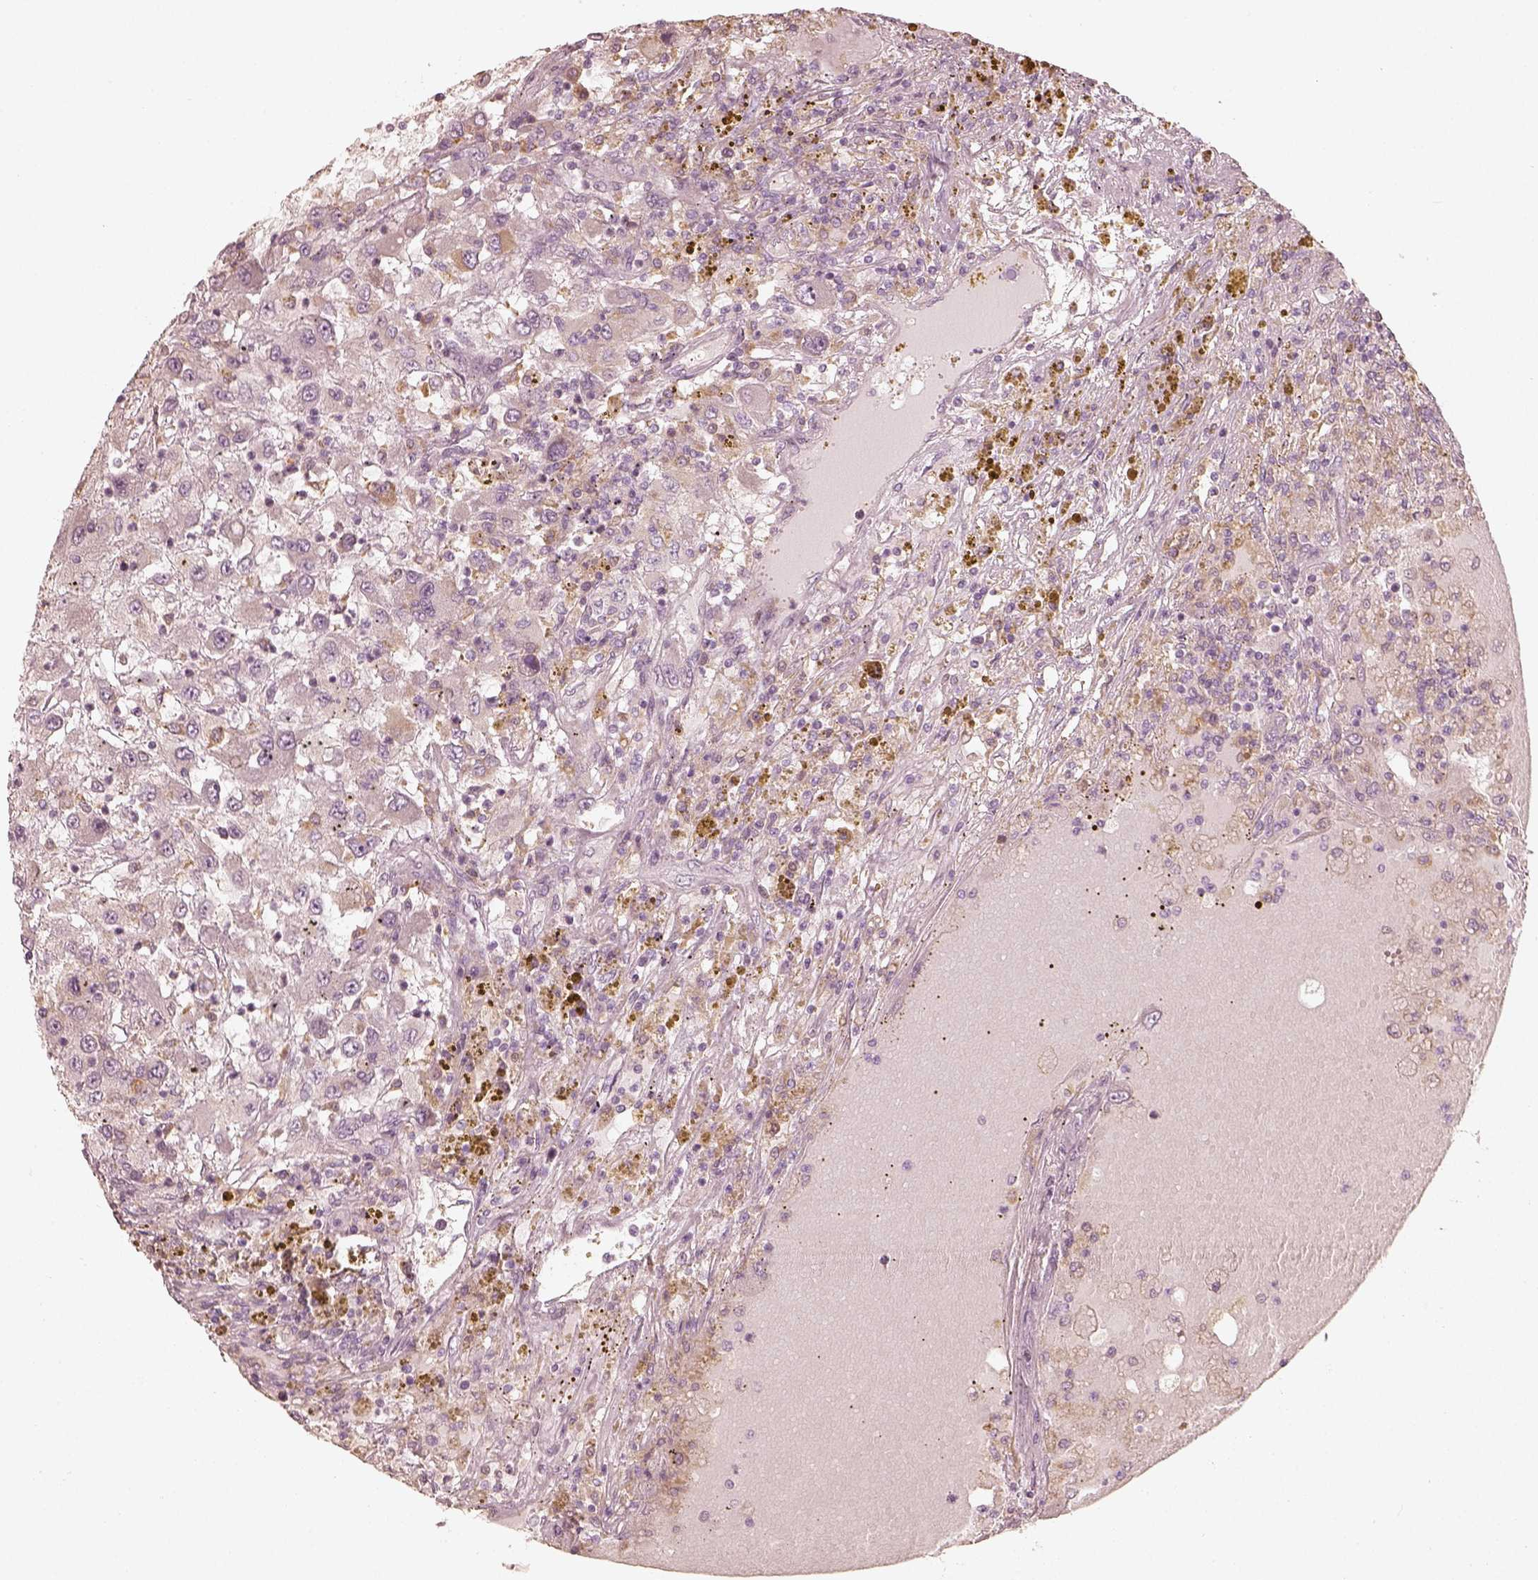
{"staining": {"intensity": "negative", "quantity": "none", "location": "none"}, "tissue": "renal cancer", "cell_type": "Tumor cells", "image_type": "cancer", "snomed": [{"axis": "morphology", "description": "Adenocarcinoma, NOS"}, {"axis": "topography", "description": "Kidney"}], "caption": "Immunohistochemistry of adenocarcinoma (renal) demonstrates no staining in tumor cells. The staining was performed using DAB (3,3'-diaminobenzidine) to visualize the protein expression in brown, while the nuclei were stained in blue with hematoxylin (Magnification: 20x).", "gene": "FMNL2", "patient": {"sex": "female", "age": 67}}